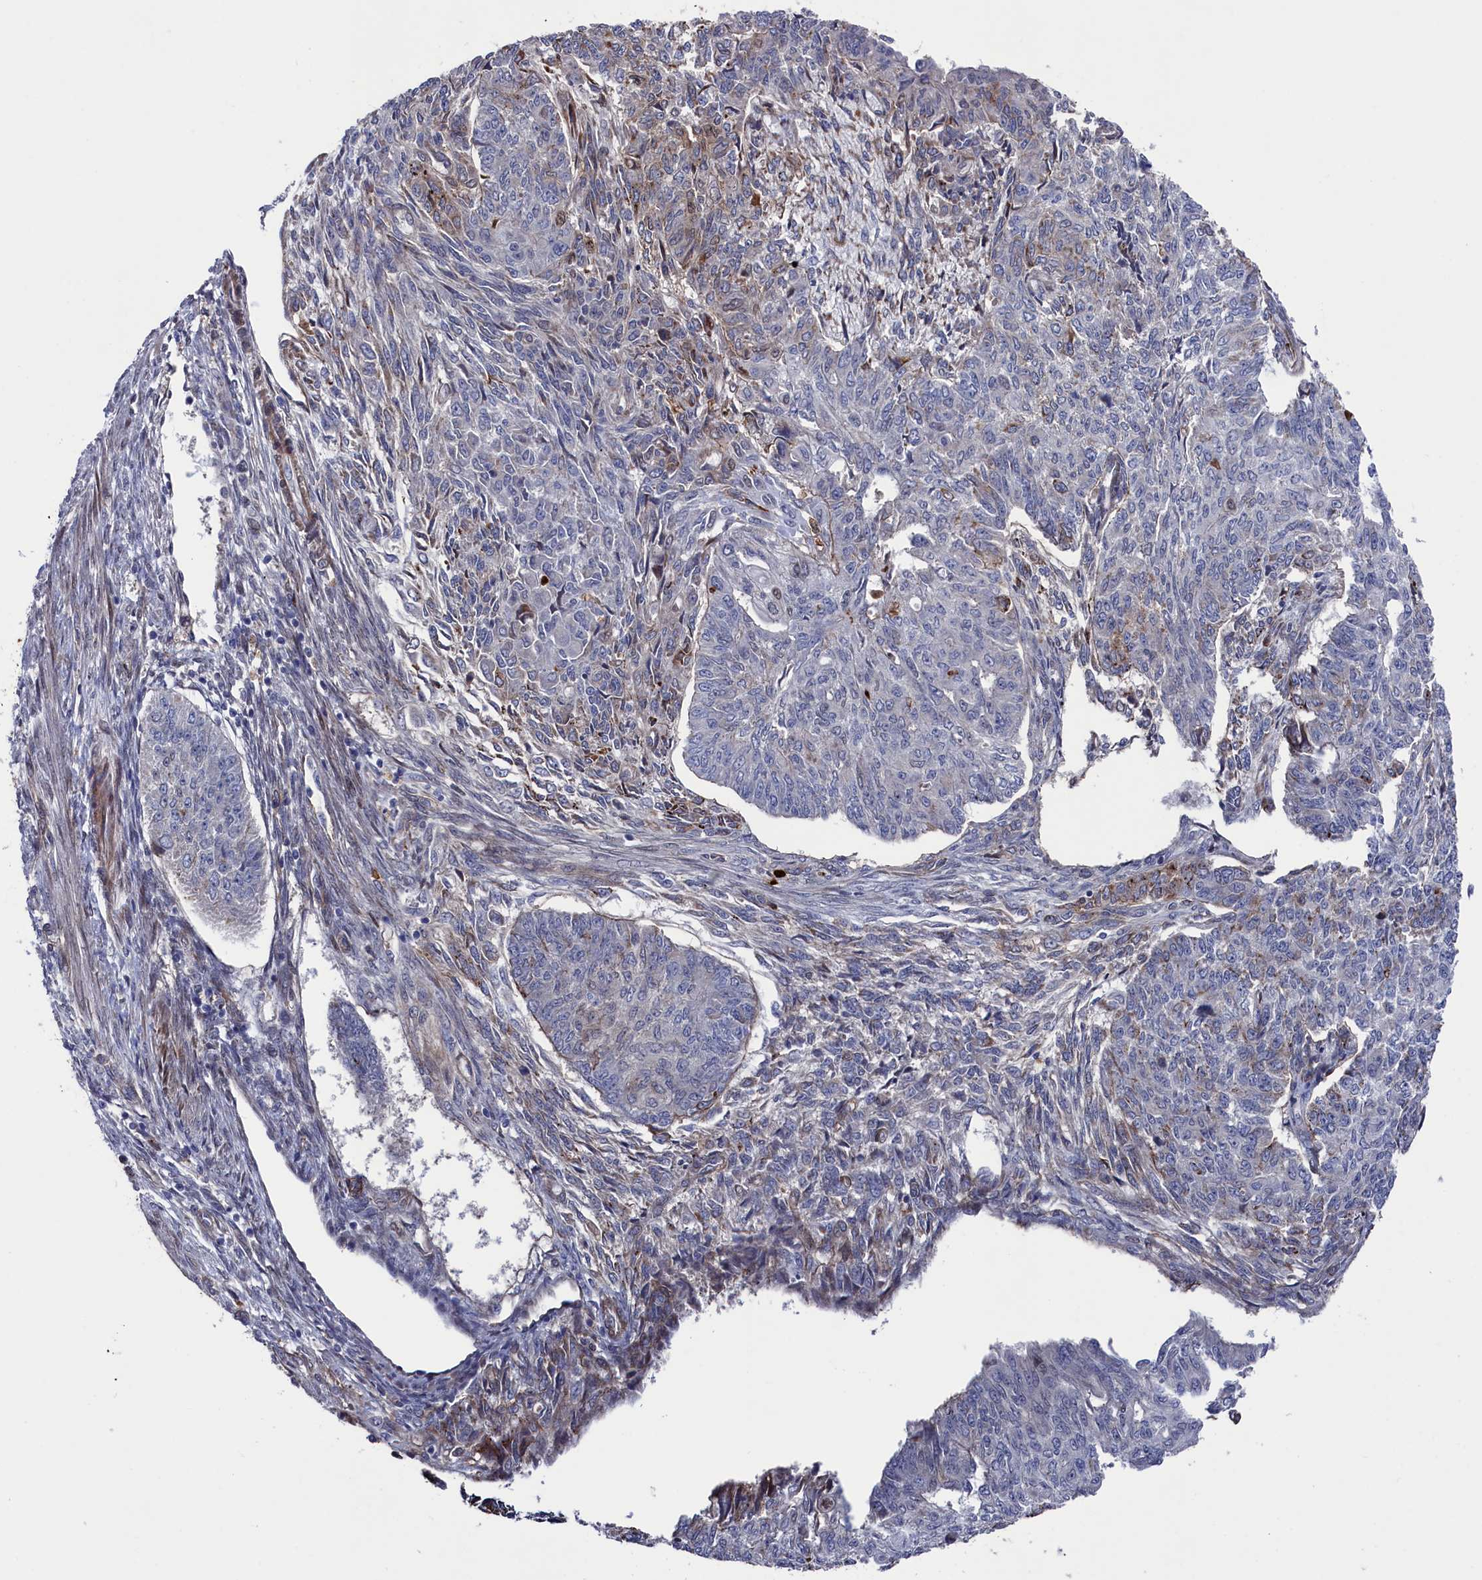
{"staining": {"intensity": "moderate", "quantity": "<25%", "location": "cytoplasmic/membranous"}, "tissue": "endometrial cancer", "cell_type": "Tumor cells", "image_type": "cancer", "snomed": [{"axis": "morphology", "description": "Adenocarcinoma, NOS"}, {"axis": "topography", "description": "Endometrium"}], "caption": "The histopathology image demonstrates staining of endometrial cancer (adenocarcinoma), revealing moderate cytoplasmic/membranous protein staining (brown color) within tumor cells.", "gene": "ZNF891", "patient": {"sex": "female", "age": 32}}